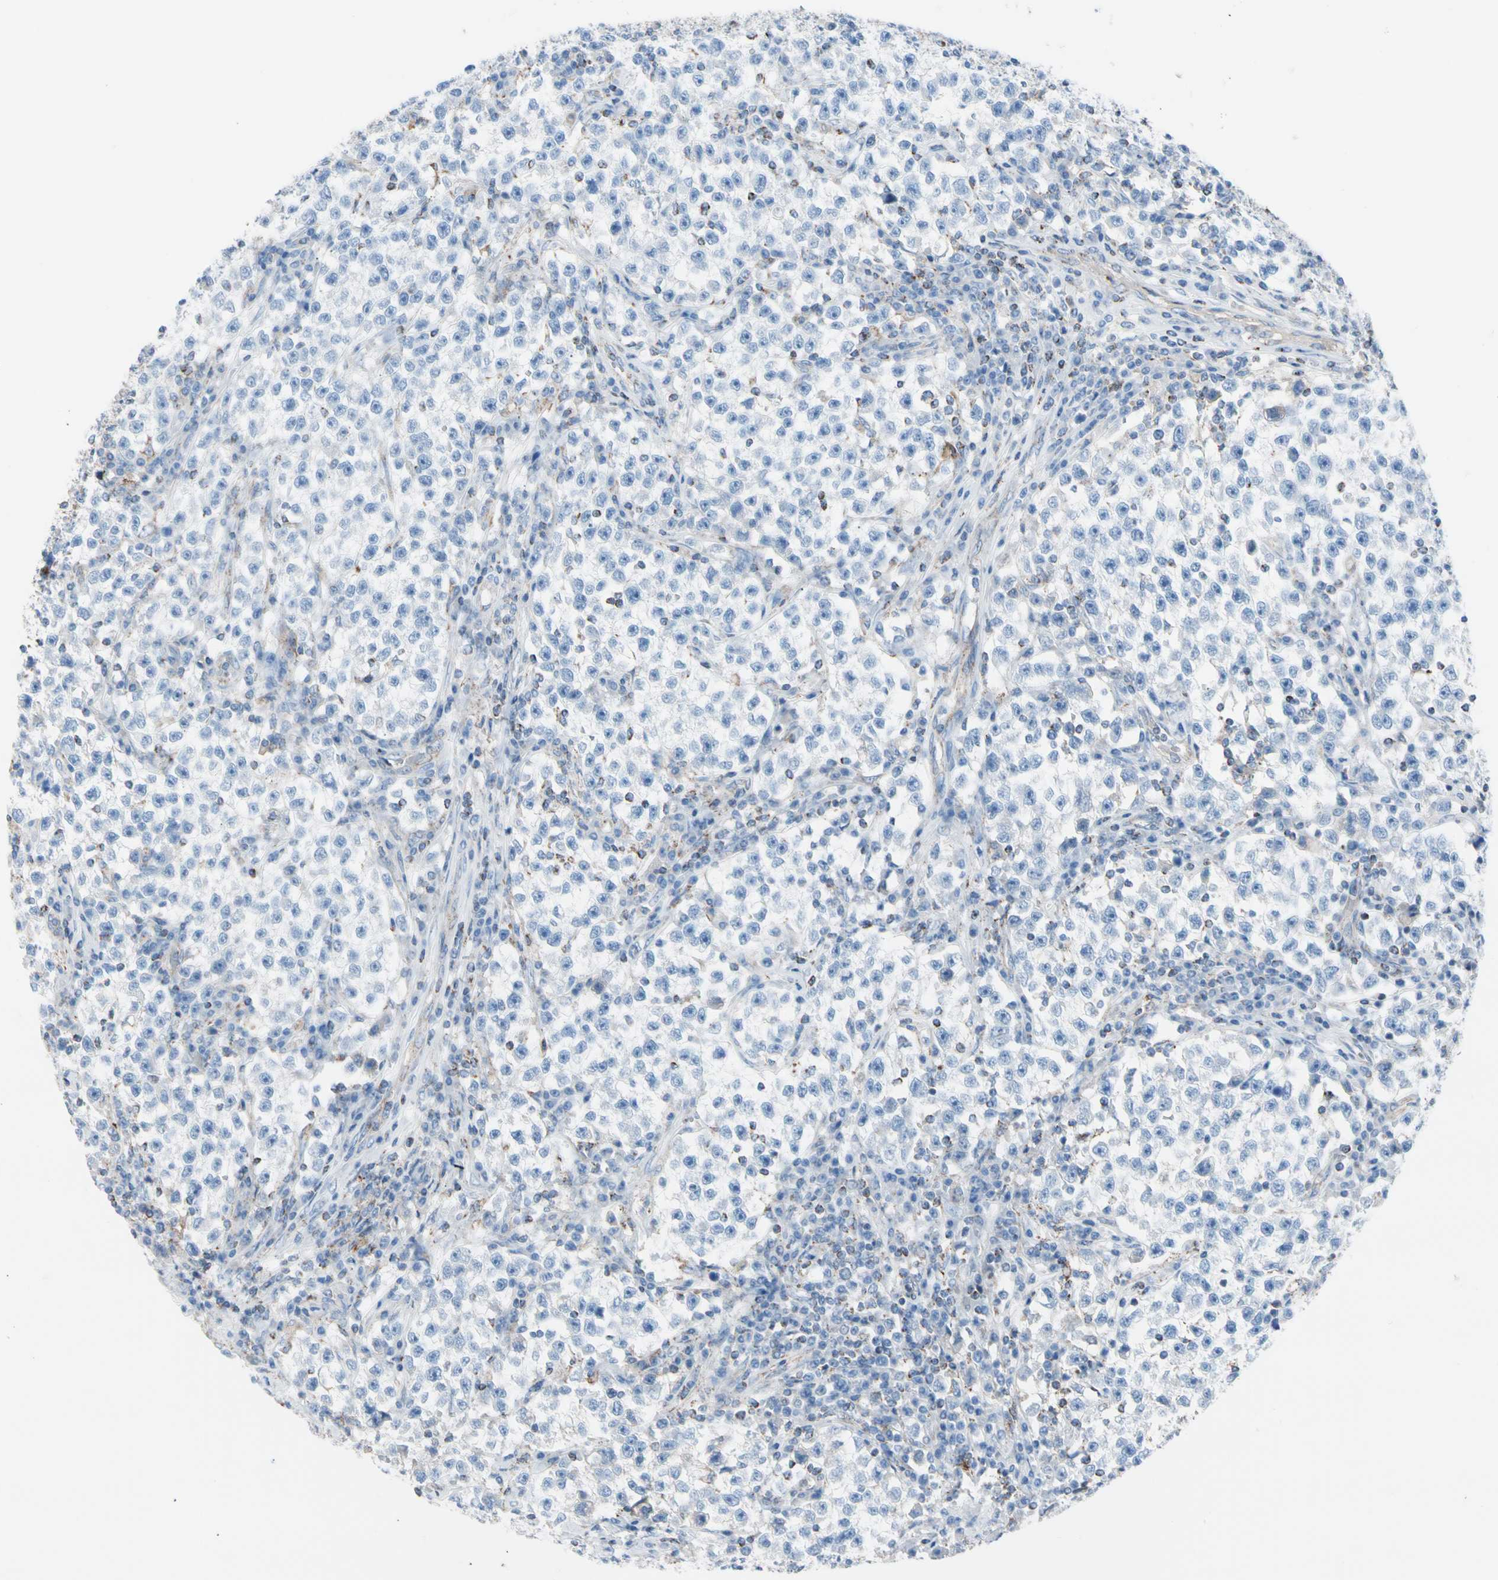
{"staining": {"intensity": "negative", "quantity": "none", "location": "none"}, "tissue": "testis cancer", "cell_type": "Tumor cells", "image_type": "cancer", "snomed": [{"axis": "morphology", "description": "Seminoma, NOS"}, {"axis": "topography", "description": "Testis"}], "caption": "Immunohistochemistry micrograph of neoplastic tissue: human seminoma (testis) stained with DAB shows no significant protein expression in tumor cells.", "gene": "HK1", "patient": {"sex": "male", "age": 22}}